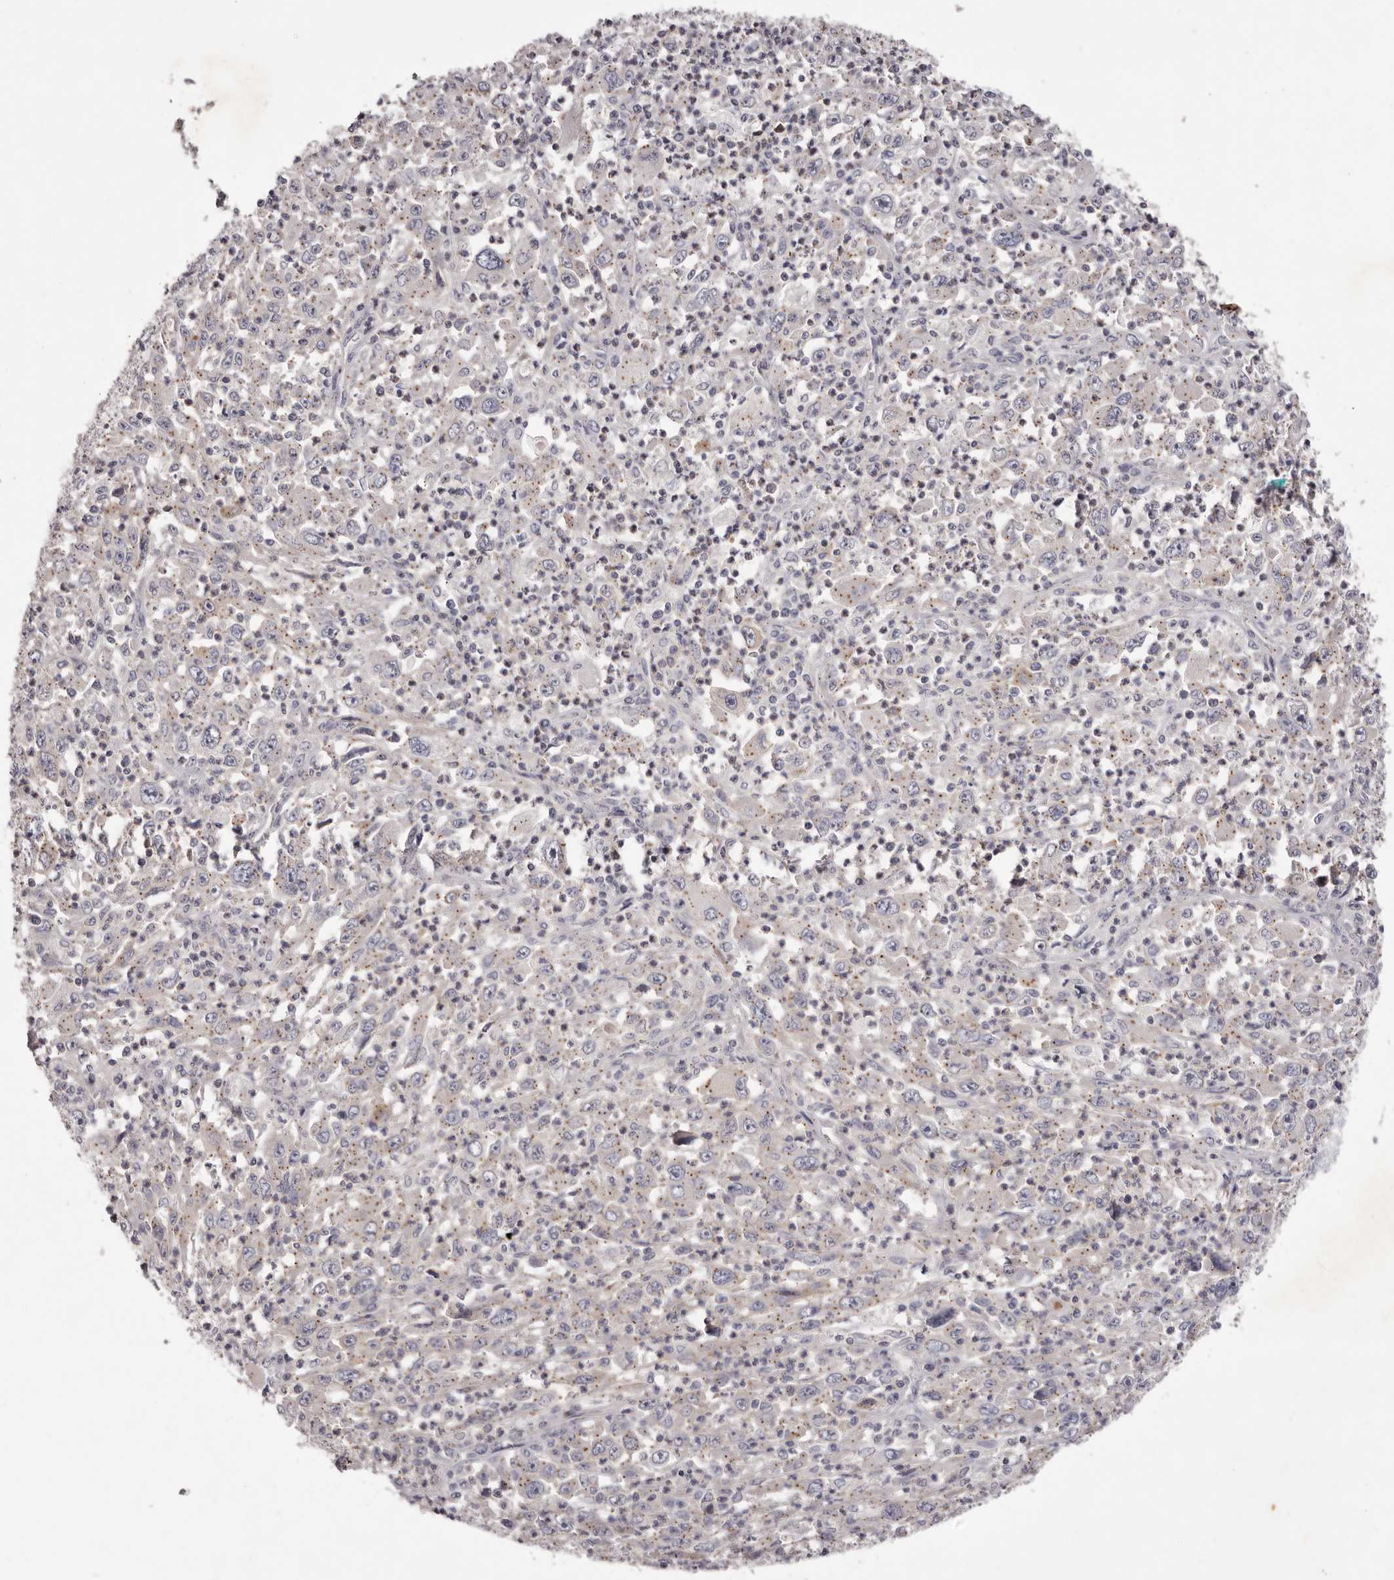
{"staining": {"intensity": "negative", "quantity": "none", "location": "none"}, "tissue": "melanoma", "cell_type": "Tumor cells", "image_type": "cancer", "snomed": [{"axis": "morphology", "description": "Malignant melanoma, Metastatic site"}, {"axis": "topography", "description": "Skin"}], "caption": "Malignant melanoma (metastatic site) was stained to show a protein in brown. There is no significant expression in tumor cells.", "gene": "PEG10", "patient": {"sex": "female", "age": 56}}